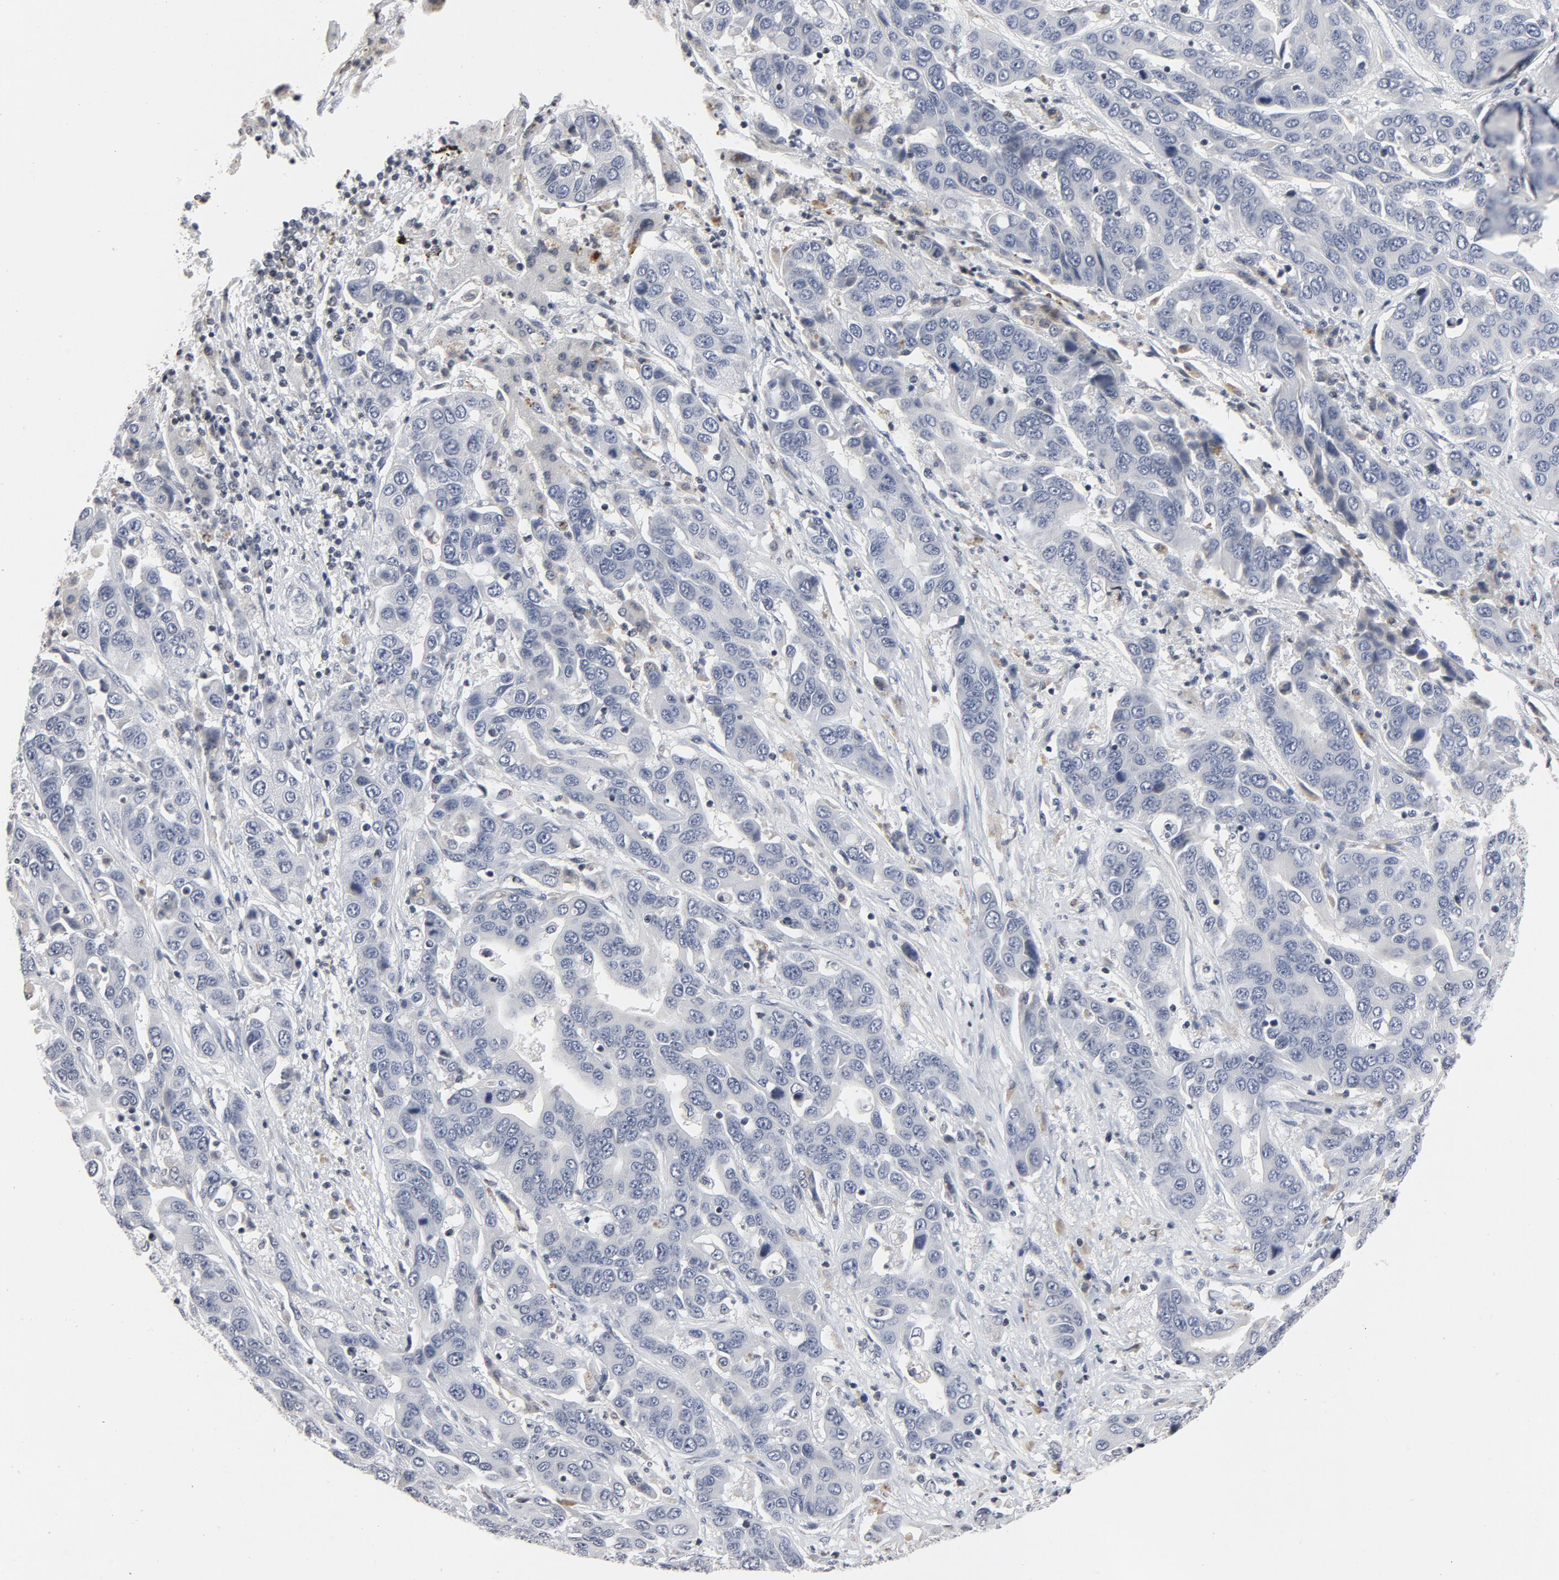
{"staining": {"intensity": "negative", "quantity": "none", "location": "none"}, "tissue": "liver cancer", "cell_type": "Tumor cells", "image_type": "cancer", "snomed": [{"axis": "morphology", "description": "Cholangiocarcinoma"}, {"axis": "topography", "description": "Liver"}], "caption": "A histopathology image of liver cancer stained for a protein displays no brown staining in tumor cells.", "gene": "TCL1A", "patient": {"sex": "female", "age": 52}}